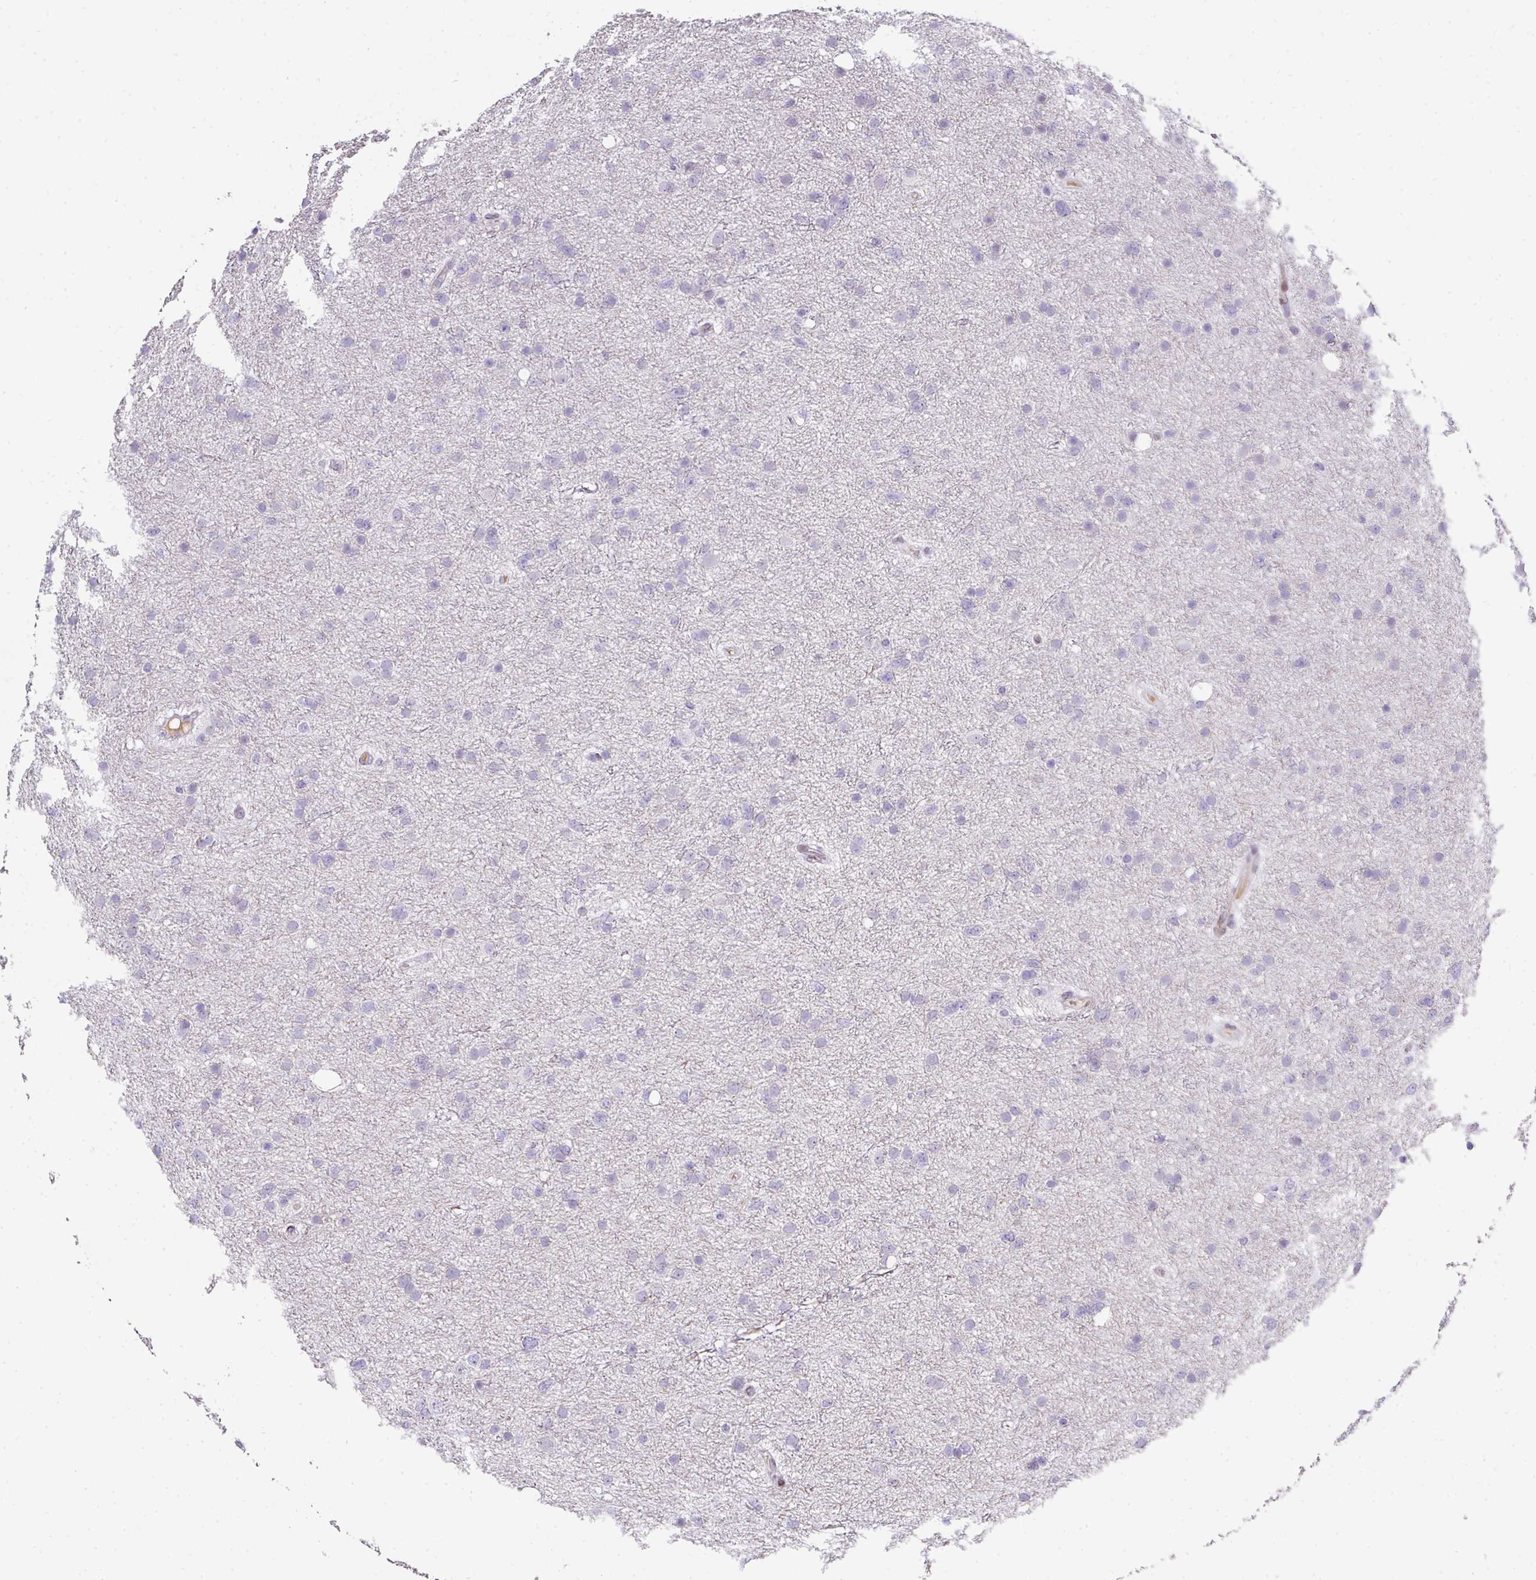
{"staining": {"intensity": "negative", "quantity": "none", "location": "none"}, "tissue": "glioma", "cell_type": "Tumor cells", "image_type": "cancer", "snomed": [{"axis": "morphology", "description": "Glioma, malignant, Low grade"}, {"axis": "topography", "description": "Cerebral cortex"}], "caption": "Tumor cells show no significant protein expression in glioma.", "gene": "PLK1", "patient": {"sex": "female", "age": 39}}